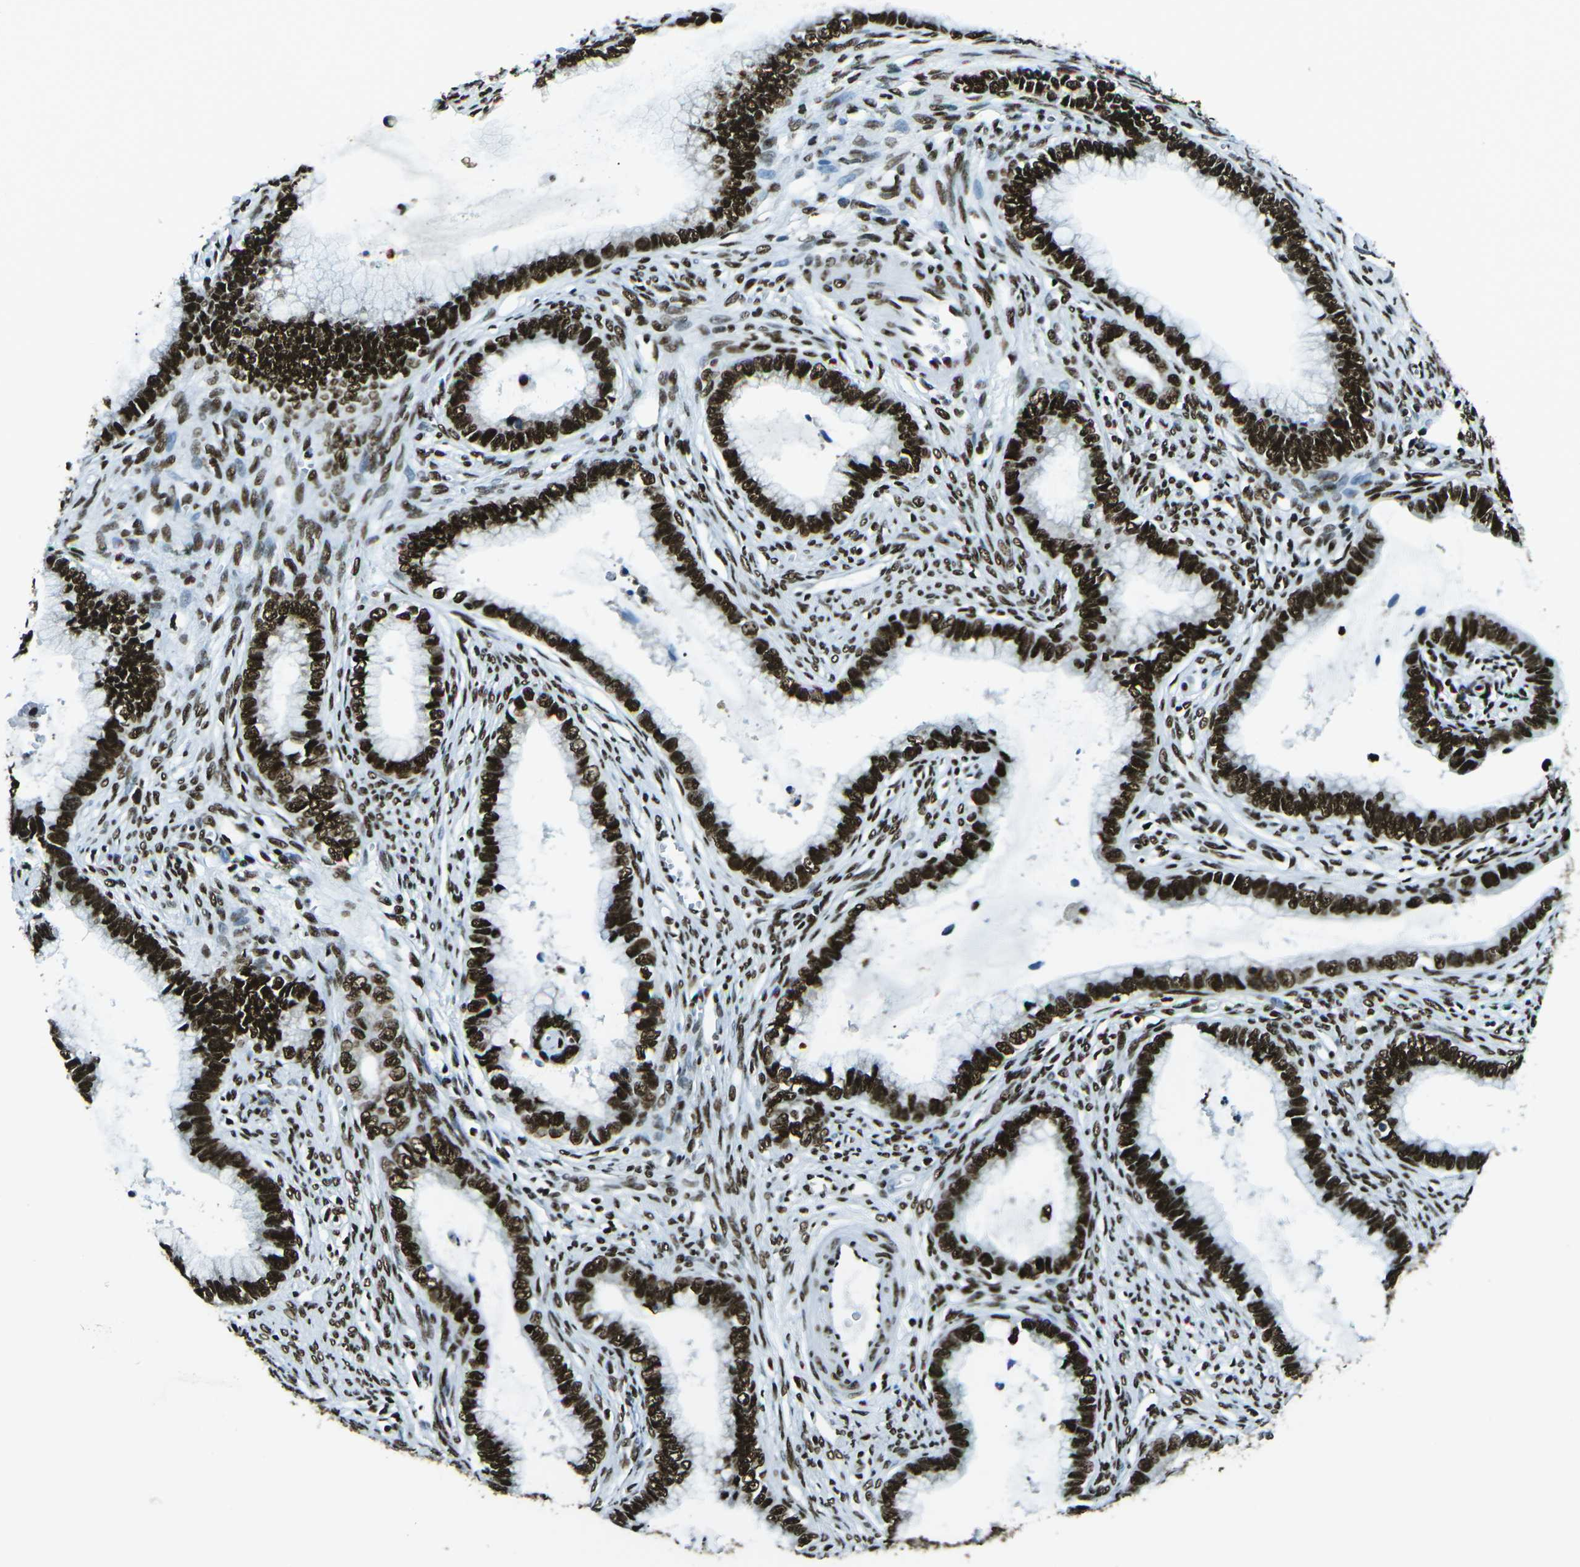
{"staining": {"intensity": "strong", "quantity": ">75%", "location": "nuclear"}, "tissue": "cervical cancer", "cell_type": "Tumor cells", "image_type": "cancer", "snomed": [{"axis": "morphology", "description": "Adenocarcinoma, NOS"}, {"axis": "topography", "description": "Cervix"}], "caption": "The photomicrograph displays a brown stain indicating the presence of a protein in the nuclear of tumor cells in adenocarcinoma (cervical).", "gene": "HNRNPL", "patient": {"sex": "female", "age": 44}}